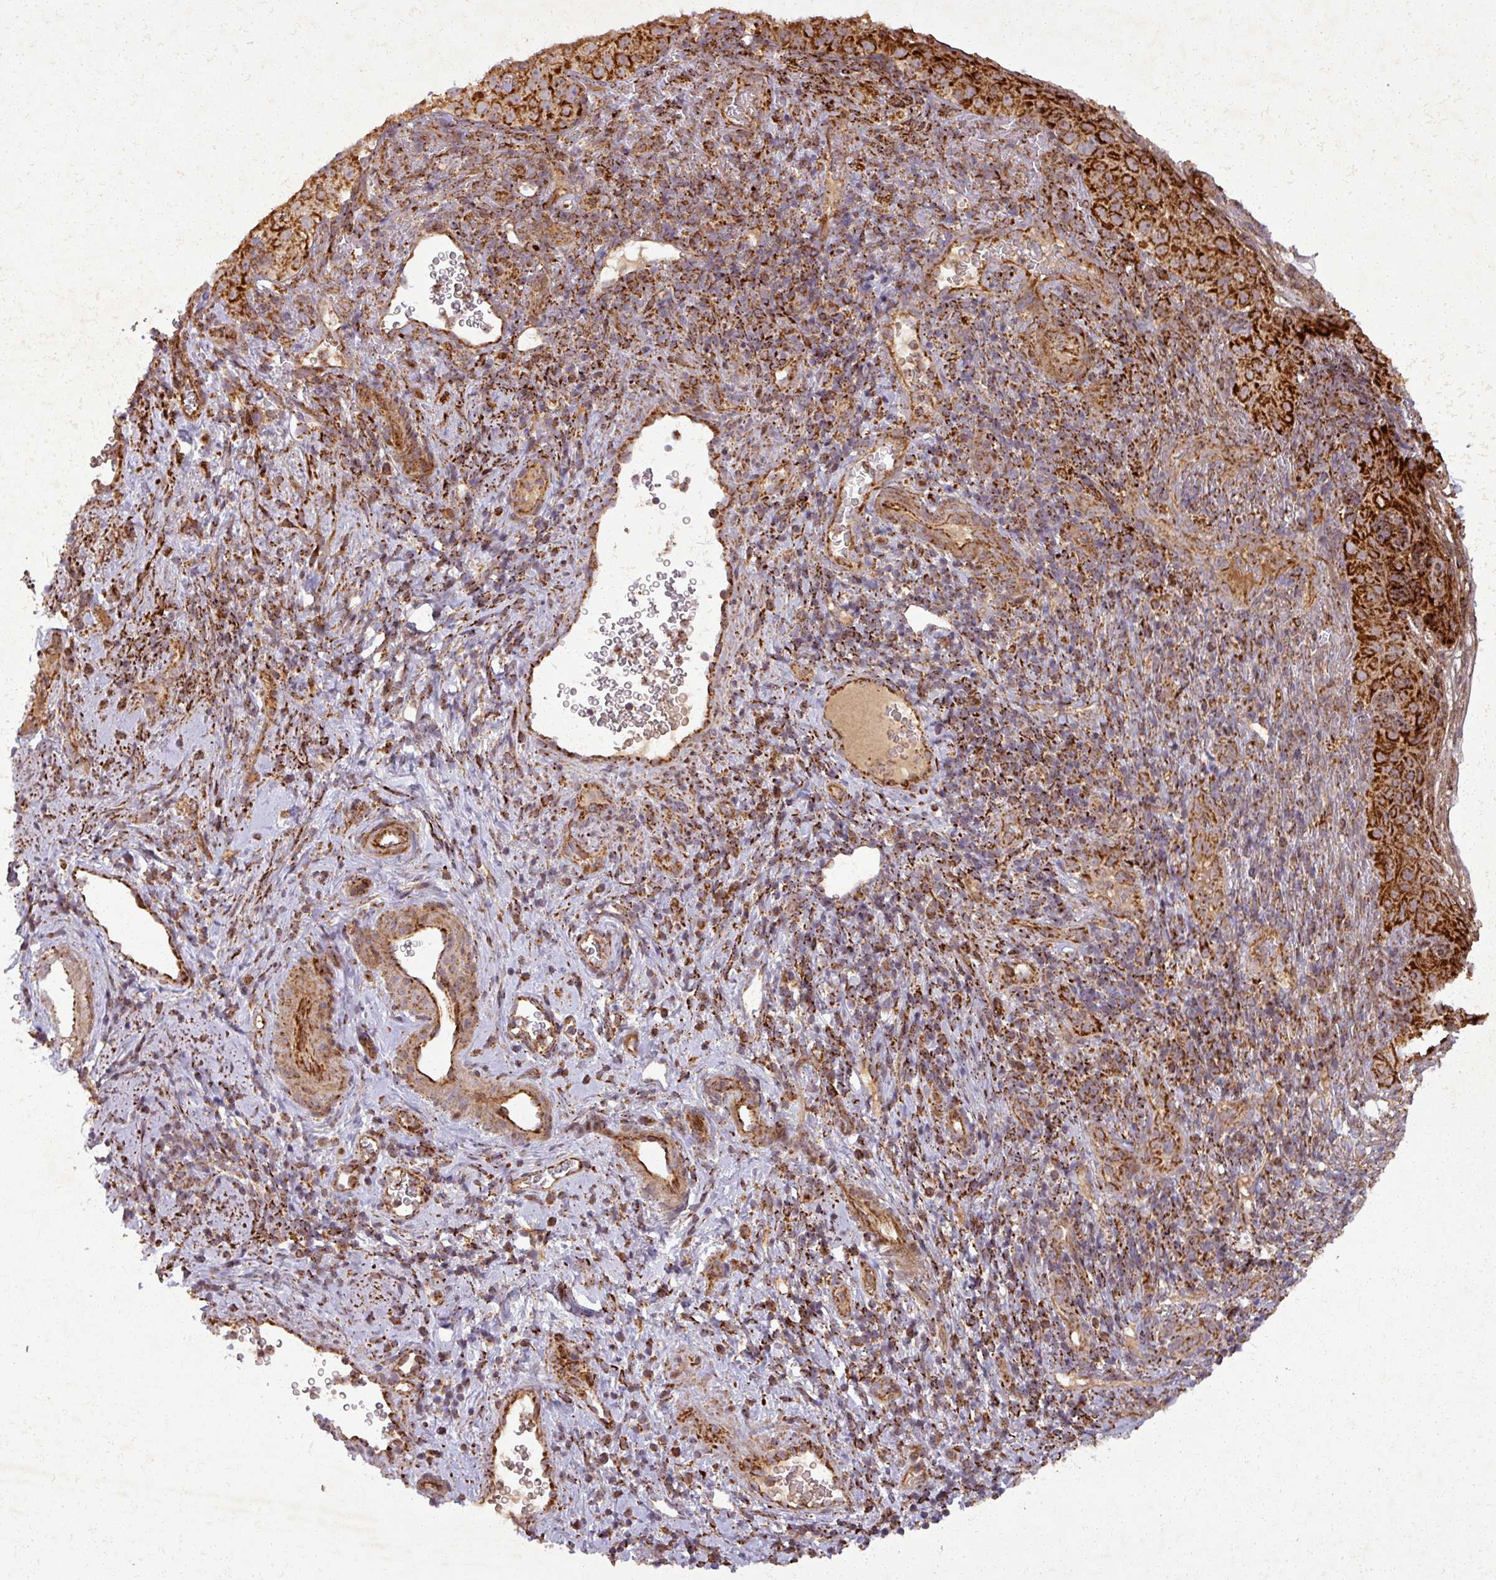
{"staining": {"intensity": "strong", "quantity": ">75%", "location": "cytoplasmic/membranous"}, "tissue": "cervical cancer", "cell_type": "Tumor cells", "image_type": "cancer", "snomed": [{"axis": "morphology", "description": "Squamous cell carcinoma, NOS"}, {"axis": "topography", "description": "Cervix"}], "caption": "Squamous cell carcinoma (cervical) stained with a protein marker demonstrates strong staining in tumor cells.", "gene": "GPD2", "patient": {"sex": "female", "age": 52}}